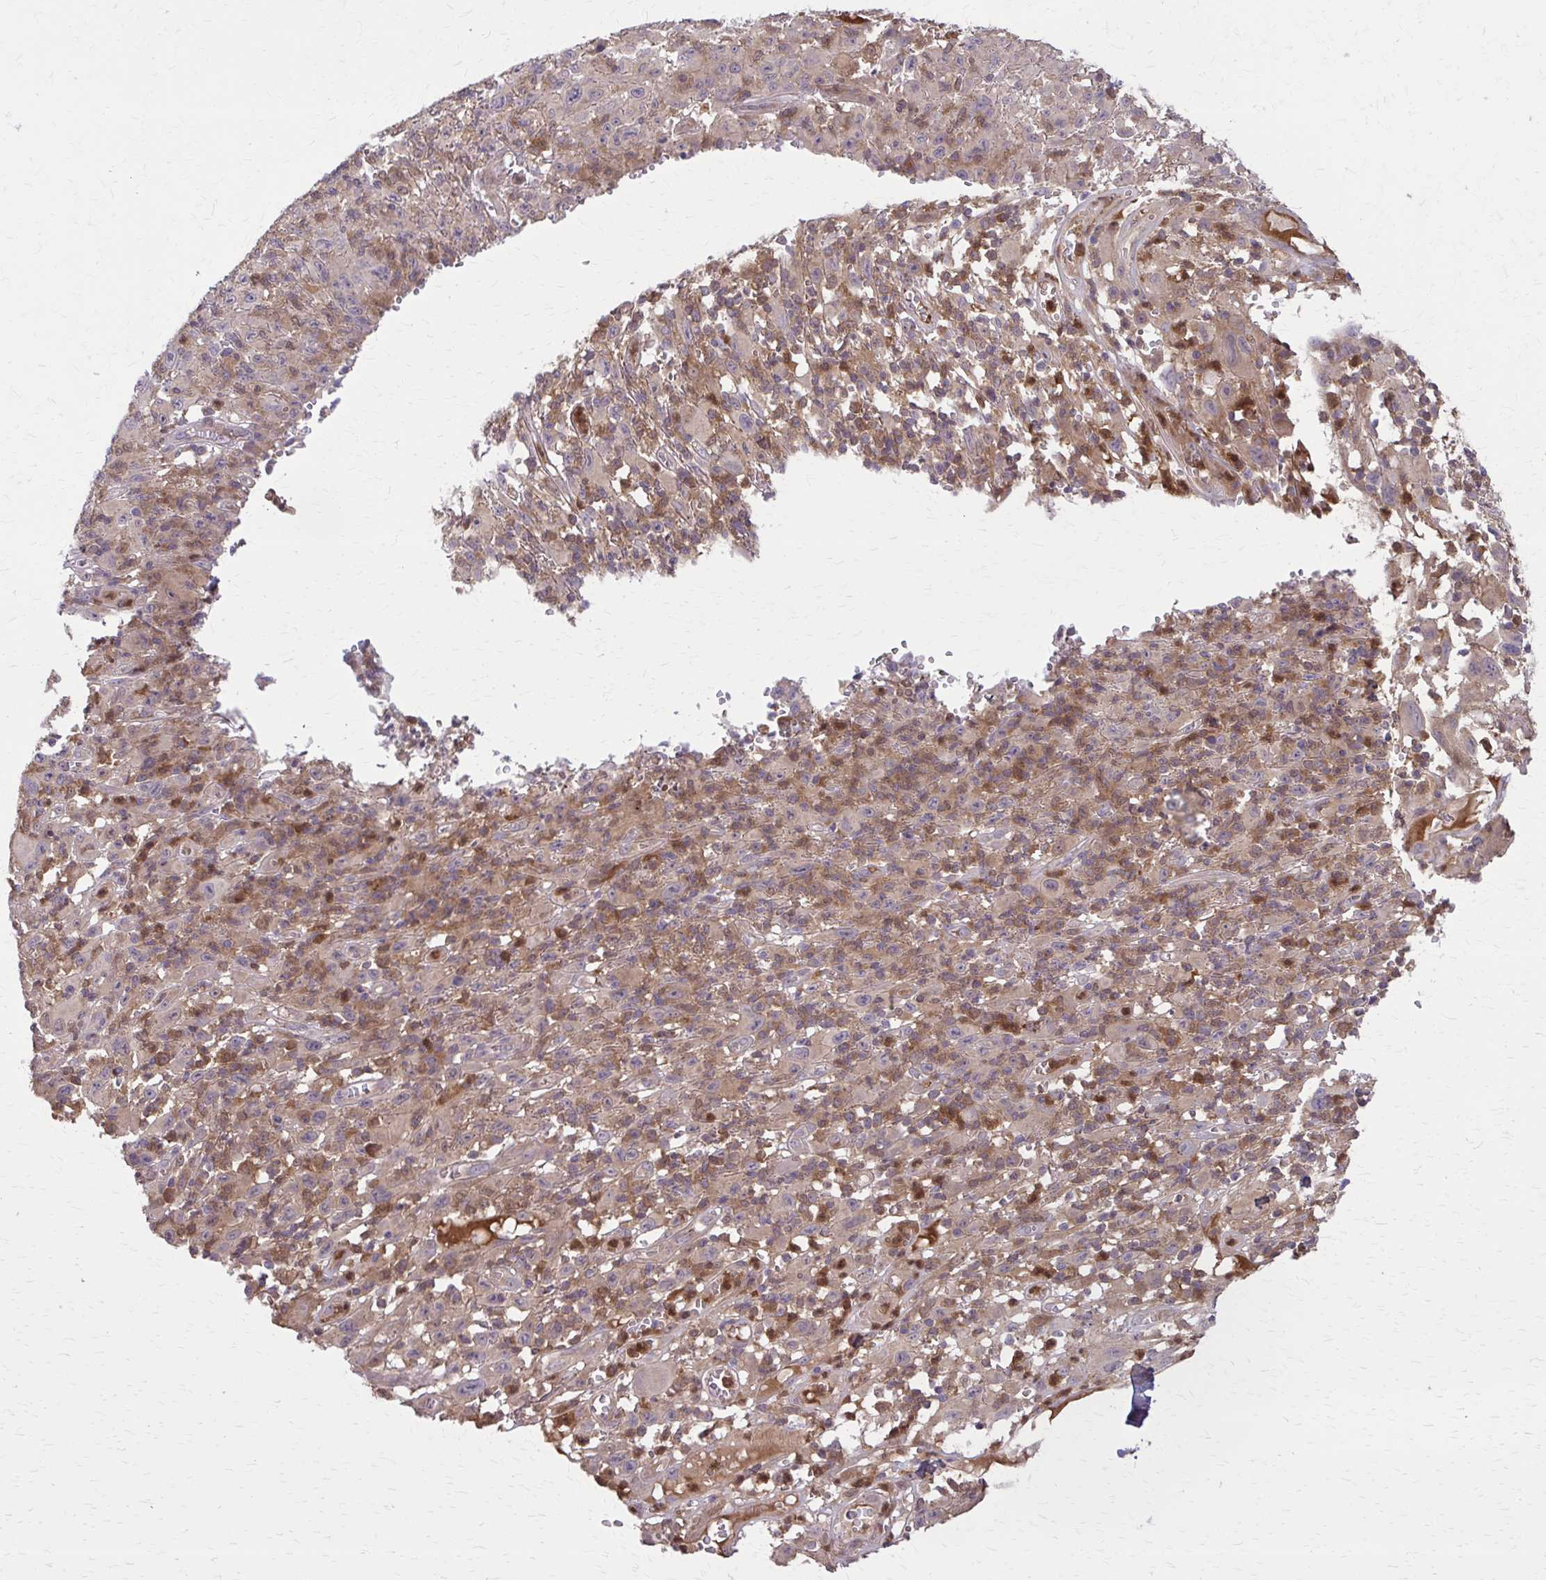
{"staining": {"intensity": "weak", "quantity": ">75%", "location": "cytoplasmic/membranous"}, "tissue": "melanoma", "cell_type": "Tumor cells", "image_type": "cancer", "snomed": [{"axis": "morphology", "description": "Malignant melanoma, NOS"}, {"axis": "topography", "description": "Skin"}], "caption": "Human malignant melanoma stained for a protein (brown) exhibits weak cytoplasmic/membranous positive staining in about >75% of tumor cells.", "gene": "NRBF2", "patient": {"sex": "male", "age": 46}}